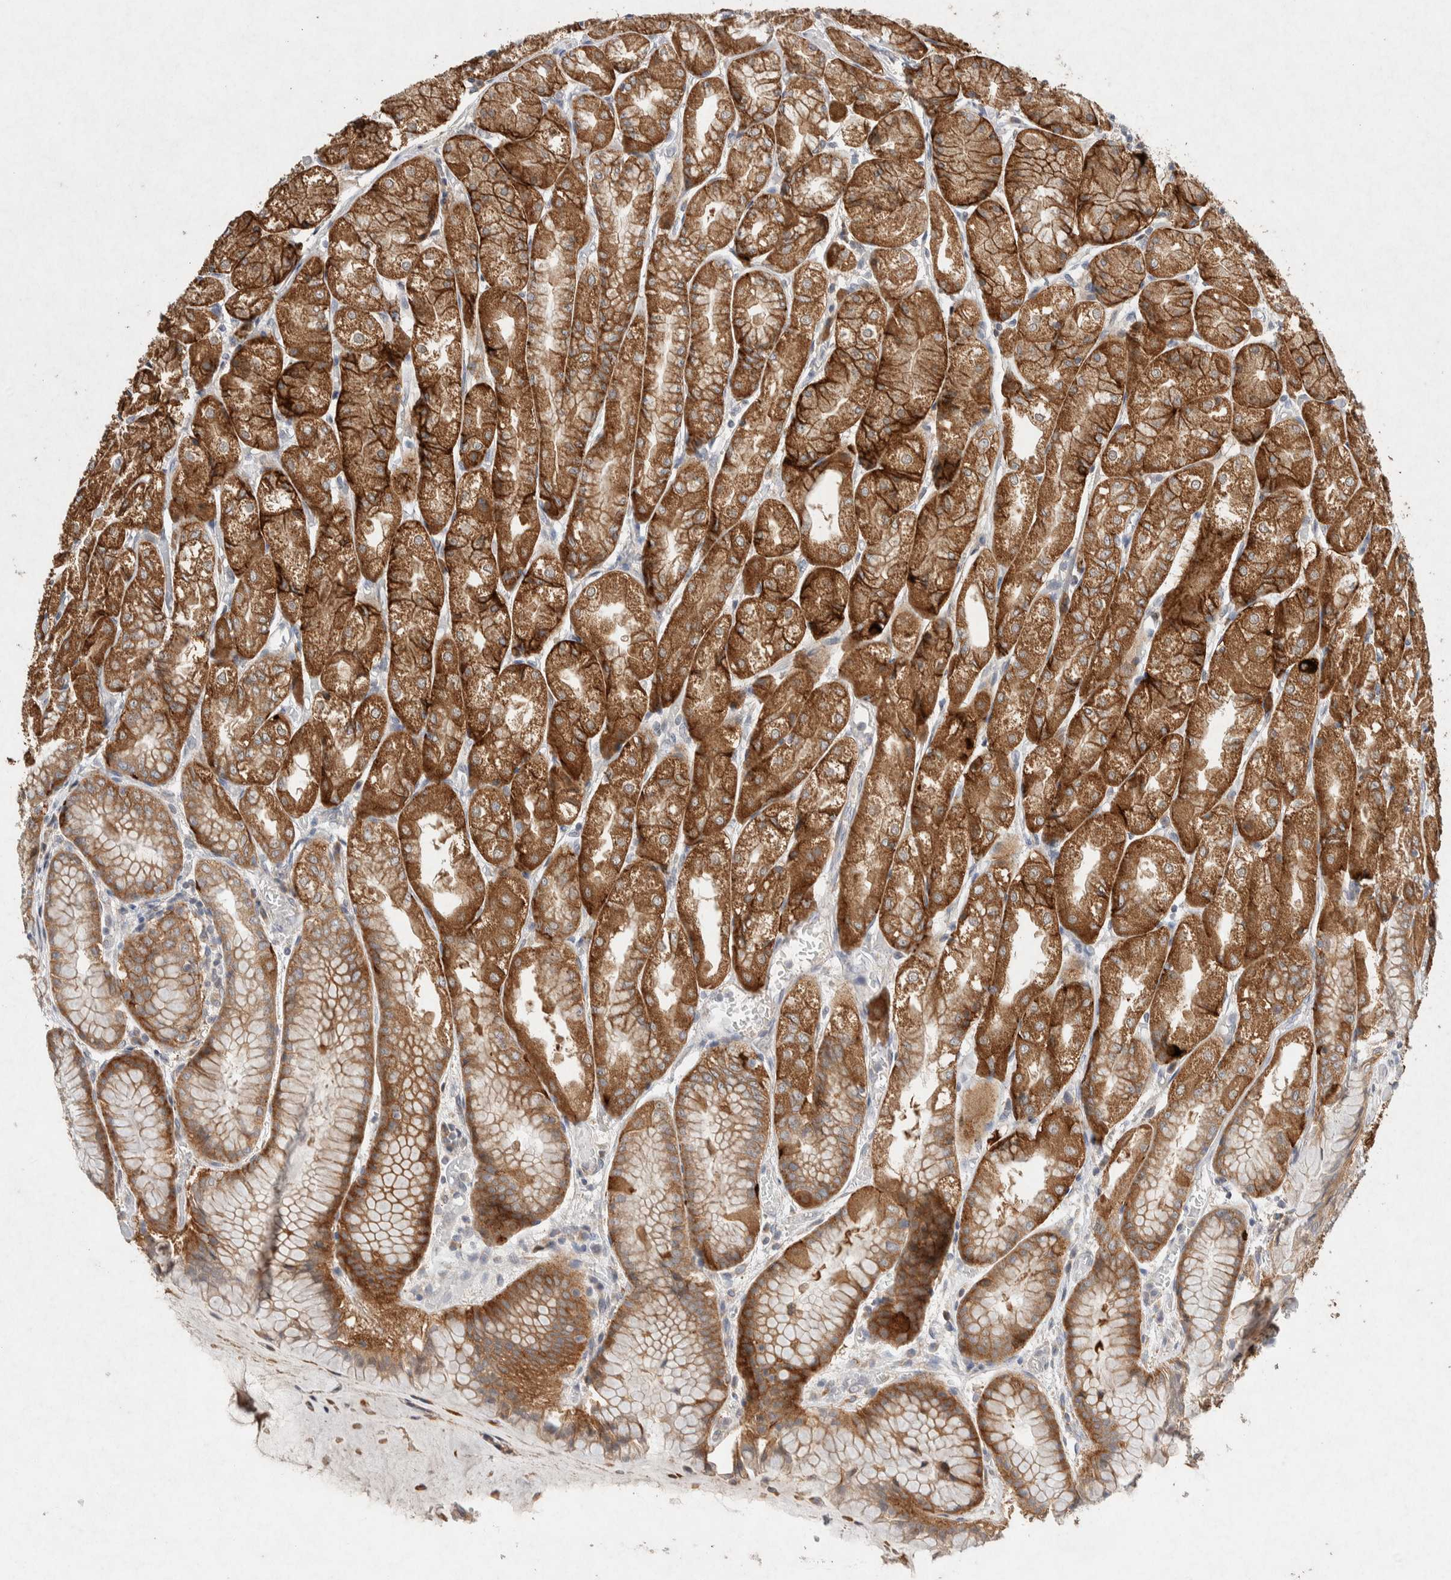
{"staining": {"intensity": "strong", "quantity": "25%-75%", "location": "cytoplasmic/membranous"}, "tissue": "stomach", "cell_type": "Glandular cells", "image_type": "normal", "snomed": [{"axis": "morphology", "description": "Normal tissue, NOS"}, {"axis": "topography", "description": "Stomach, upper"}], "caption": "Stomach stained with immunohistochemistry (IHC) demonstrates strong cytoplasmic/membranous staining in about 25%-75% of glandular cells.", "gene": "CMTM4", "patient": {"sex": "male", "age": 72}}